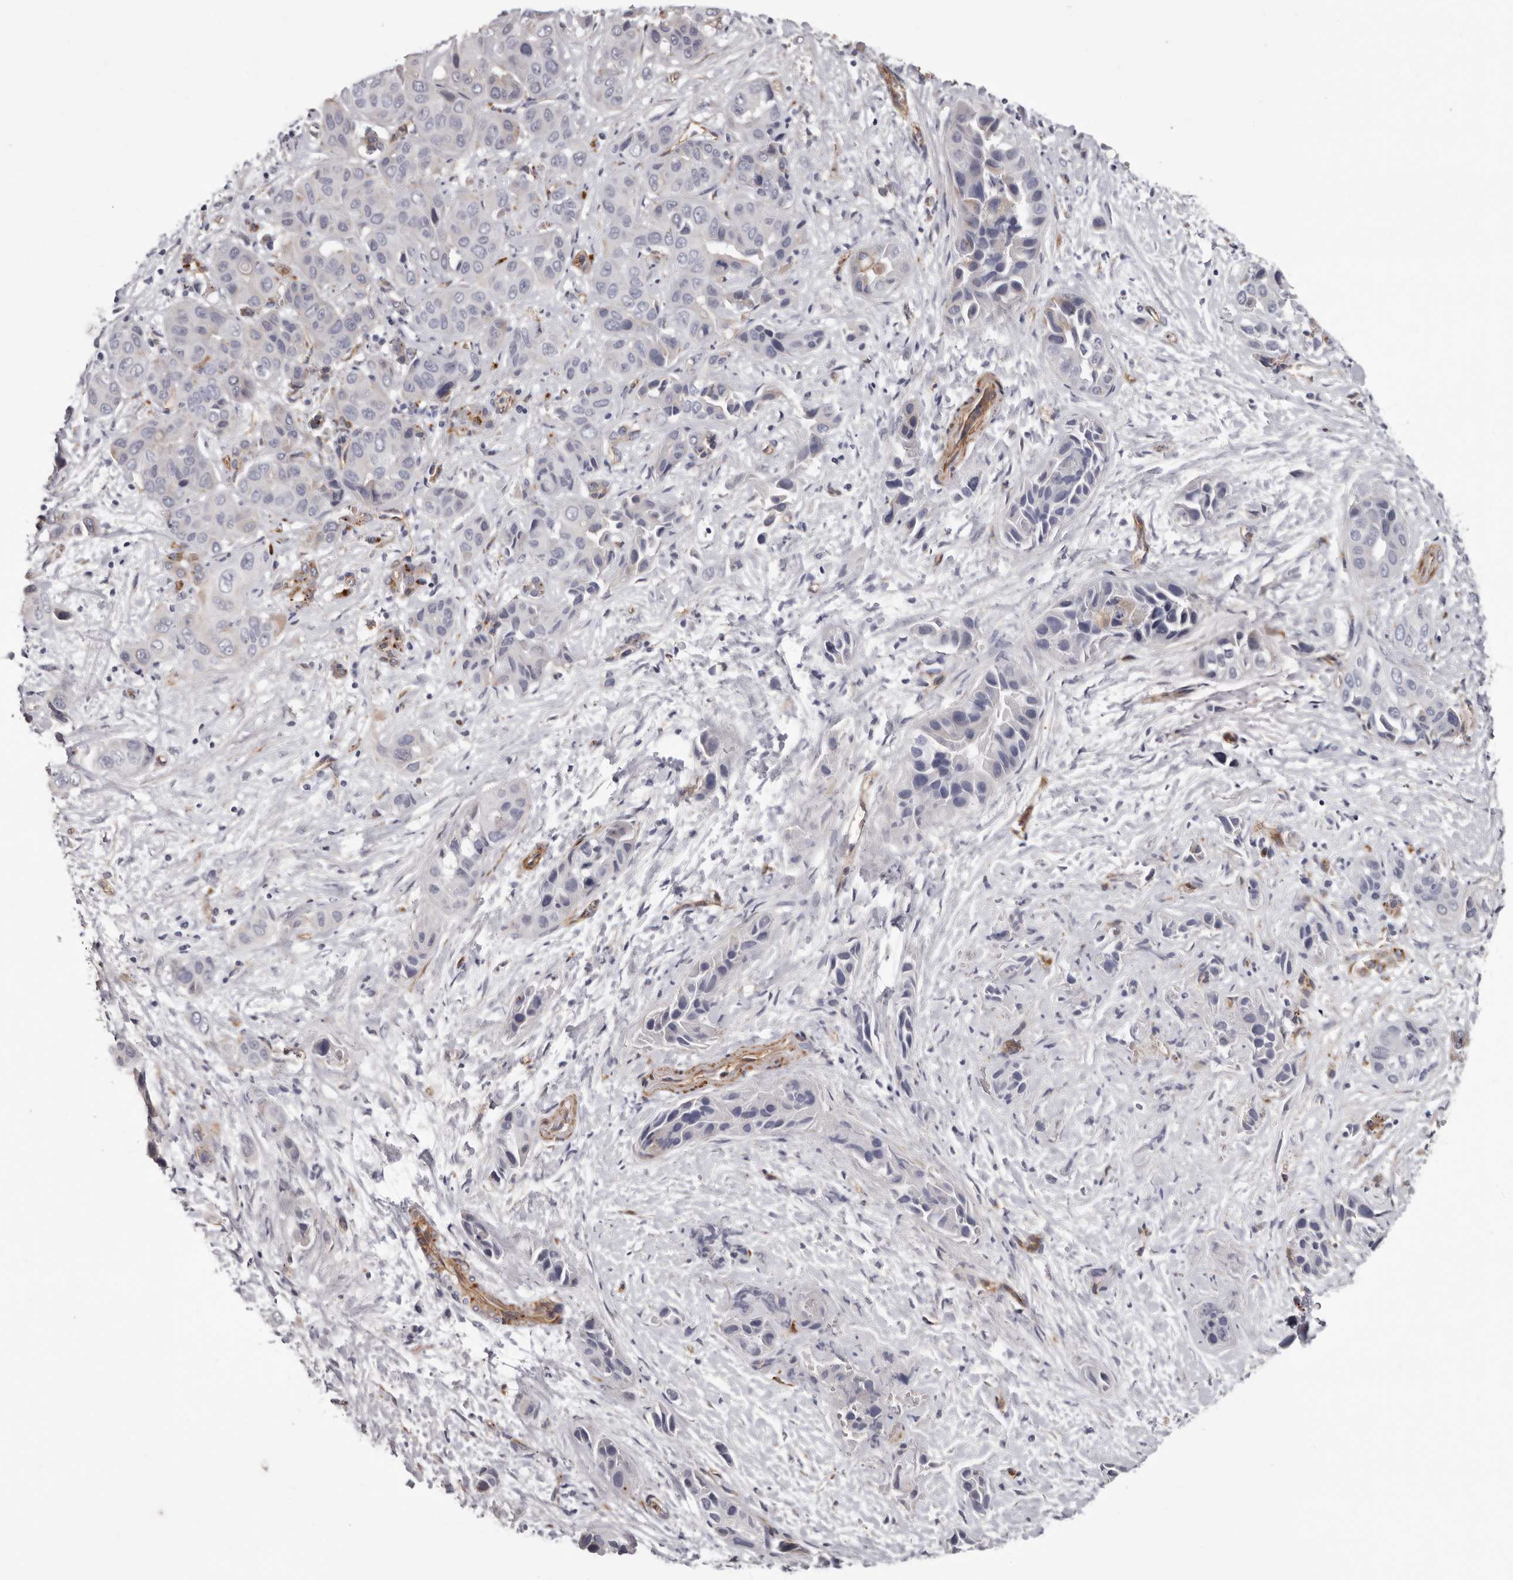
{"staining": {"intensity": "negative", "quantity": "none", "location": "none"}, "tissue": "liver cancer", "cell_type": "Tumor cells", "image_type": "cancer", "snomed": [{"axis": "morphology", "description": "Cholangiocarcinoma"}, {"axis": "topography", "description": "Liver"}], "caption": "Tumor cells show no significant protein positivity in cholangiocarcinoma (liver).", "gene": "ADGRL4", "patient": {"sex": "female", "age": 52}}